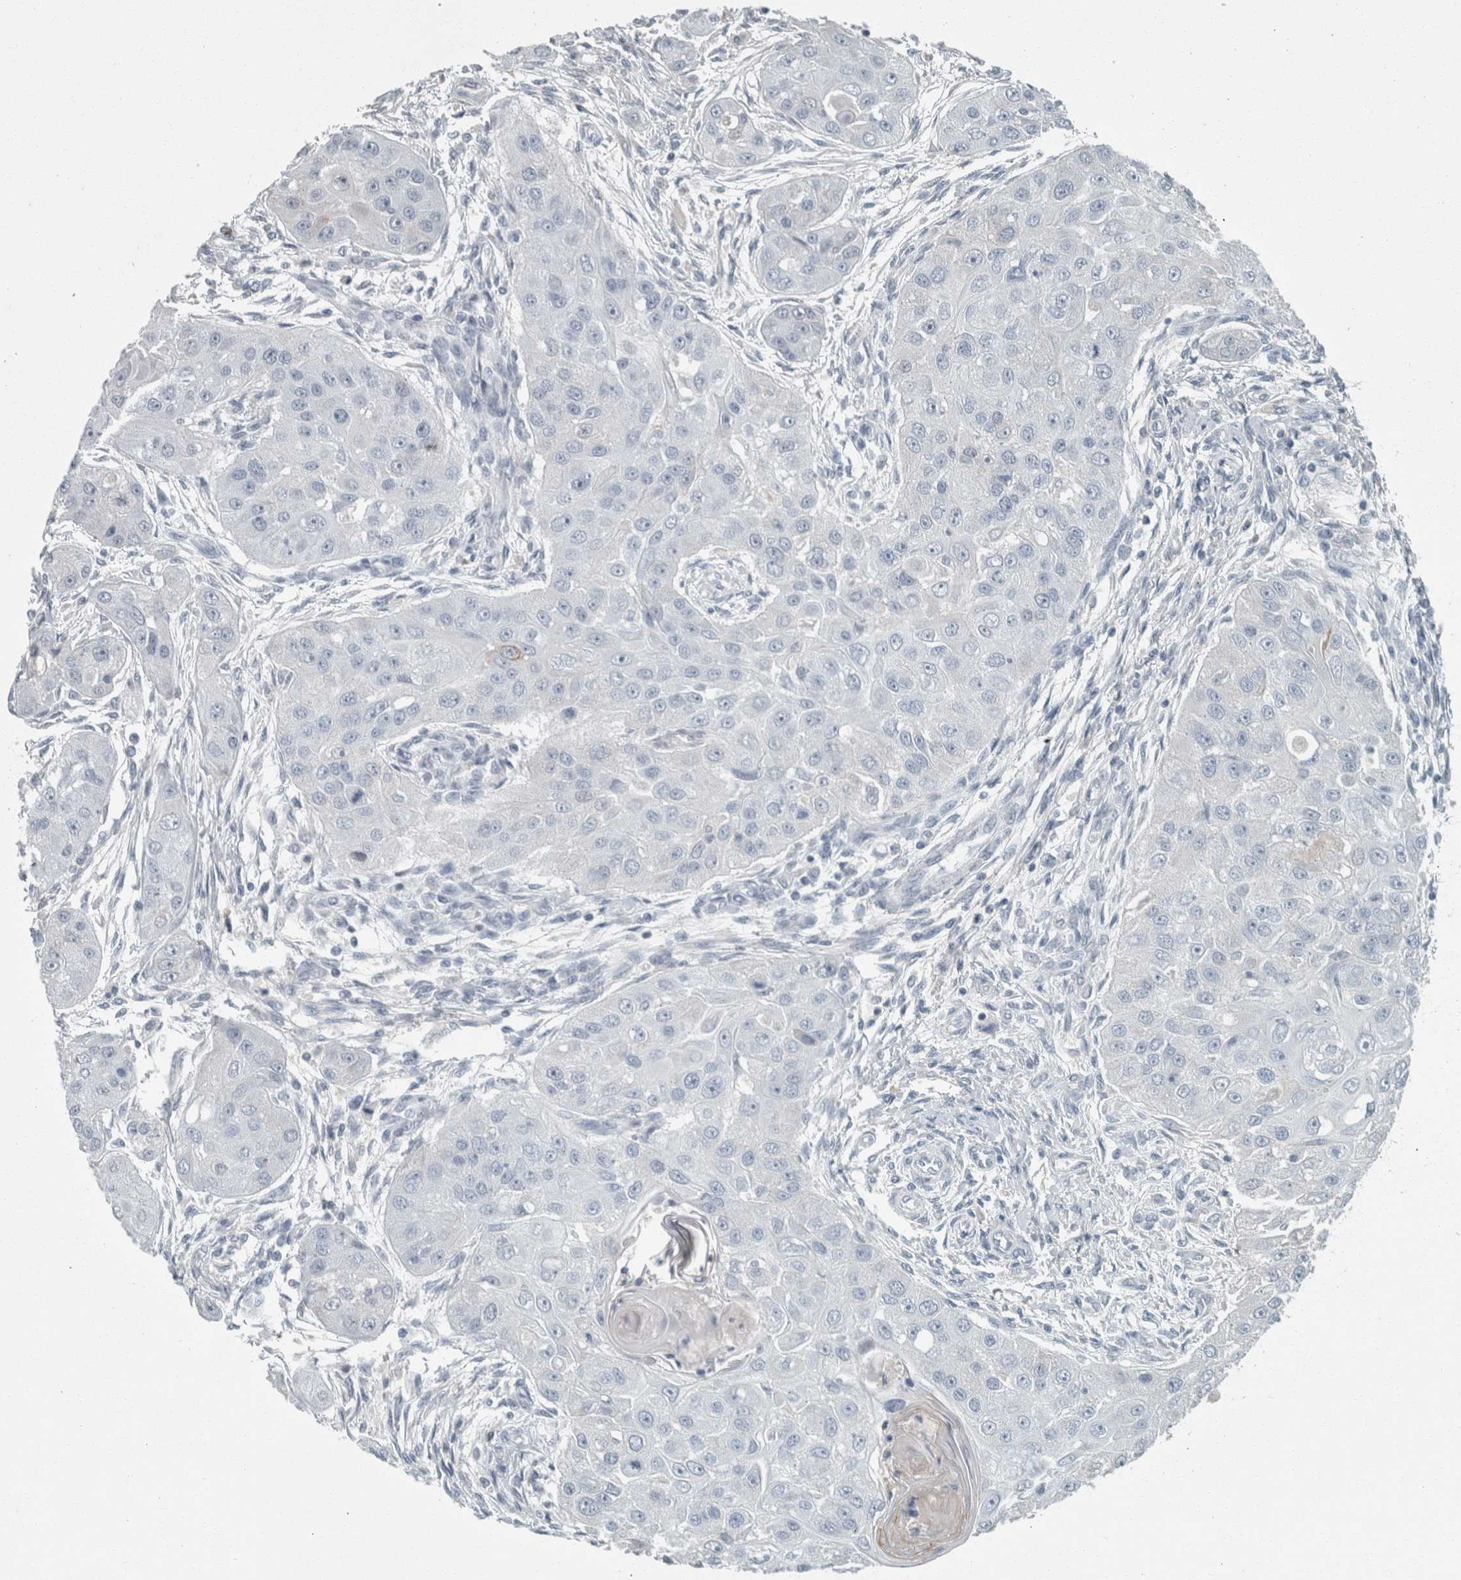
{"staining": {"intensity": "negative", "quantity": "none", "location": "none"}, "tissue": "head and neck cancer", "cell_type": "Tumor cells", "image_type": "cancer", "snomed": [{"axis": "morphology", "description": "Normal tissue, NOS"}, {"axis": "morphology", "description": "Squamous cell carcinoma, NOS"}, {"axis": "topography", "description": "Skeletal muscle"}, {"axis": "topography", "description": "Head-Neck"}], "caption": "An immunohistochemistry photomicrograph of head and neck cancer is shown. There is no staining in tumor cells of head and neck cancer.", "gene": "CHL1", "patient": {"sex": "male", "age": 51}}